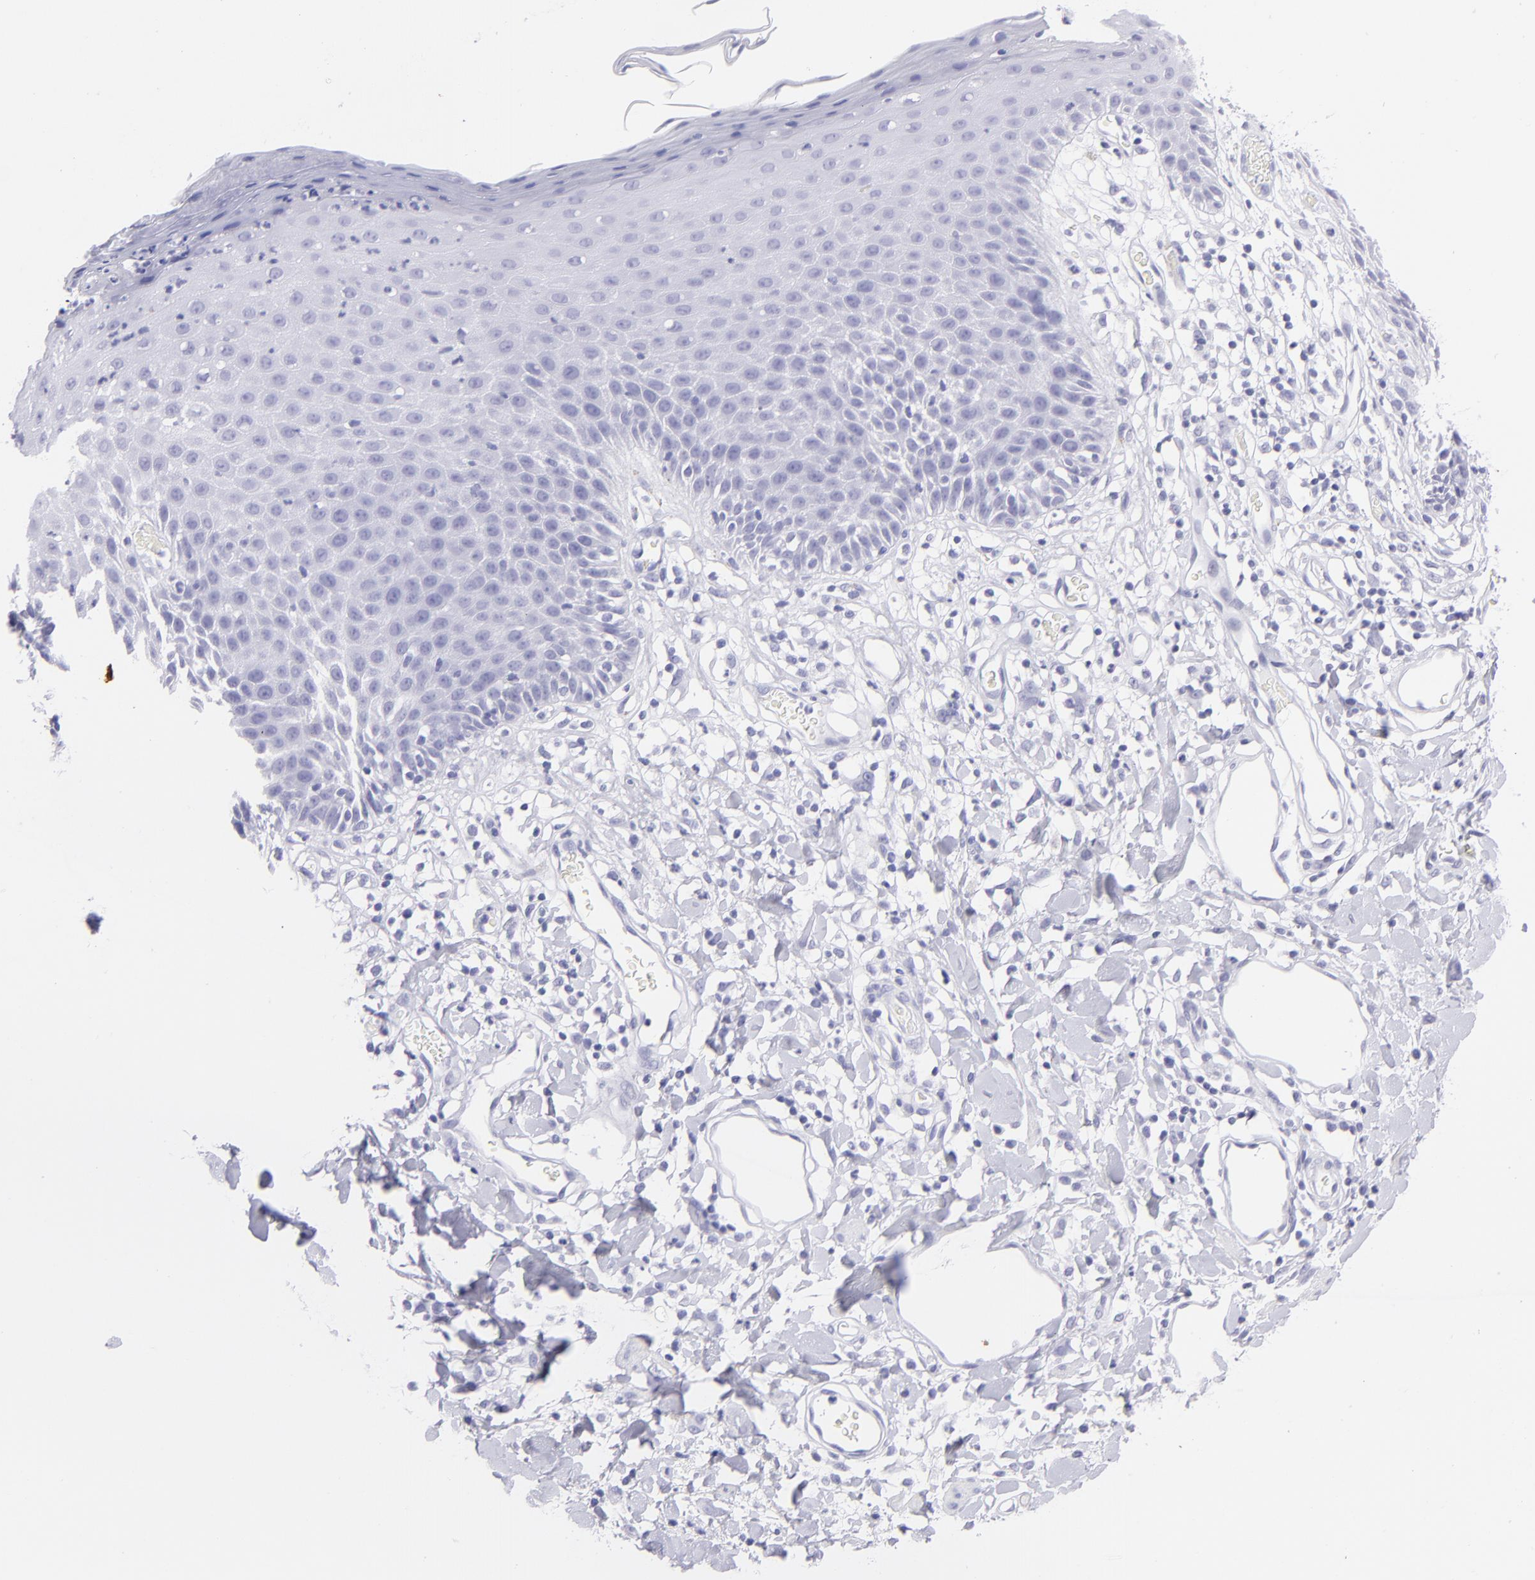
{"staining": {"intensity": "negative", "quantity": "none", "location": "none"}, "tissue": "skin", "cell_type": "Epidermal cells", "image_type": "normal", "snomed": [{"axis": "morphology", "description": "Normal tissue, NOS"}, {"axis": "topography", "description": "Vulva"}, {"axis": "topography", "description": "Peripheral nerve tissue"}], "caption": "High magnification brightfield microscopy of normal skin stained with DAB (3,3'-diaminobenzidine) (brown) and counterstained with hematoxylin (blue): epidermal cells show no significant staining. (DAB (3,3'-diaminobenzidine) immunohistochemistry (IHC) with hematoxylin counter stain).", "gene": "PIP", "patient": {"sex": "female", "age": 68}}